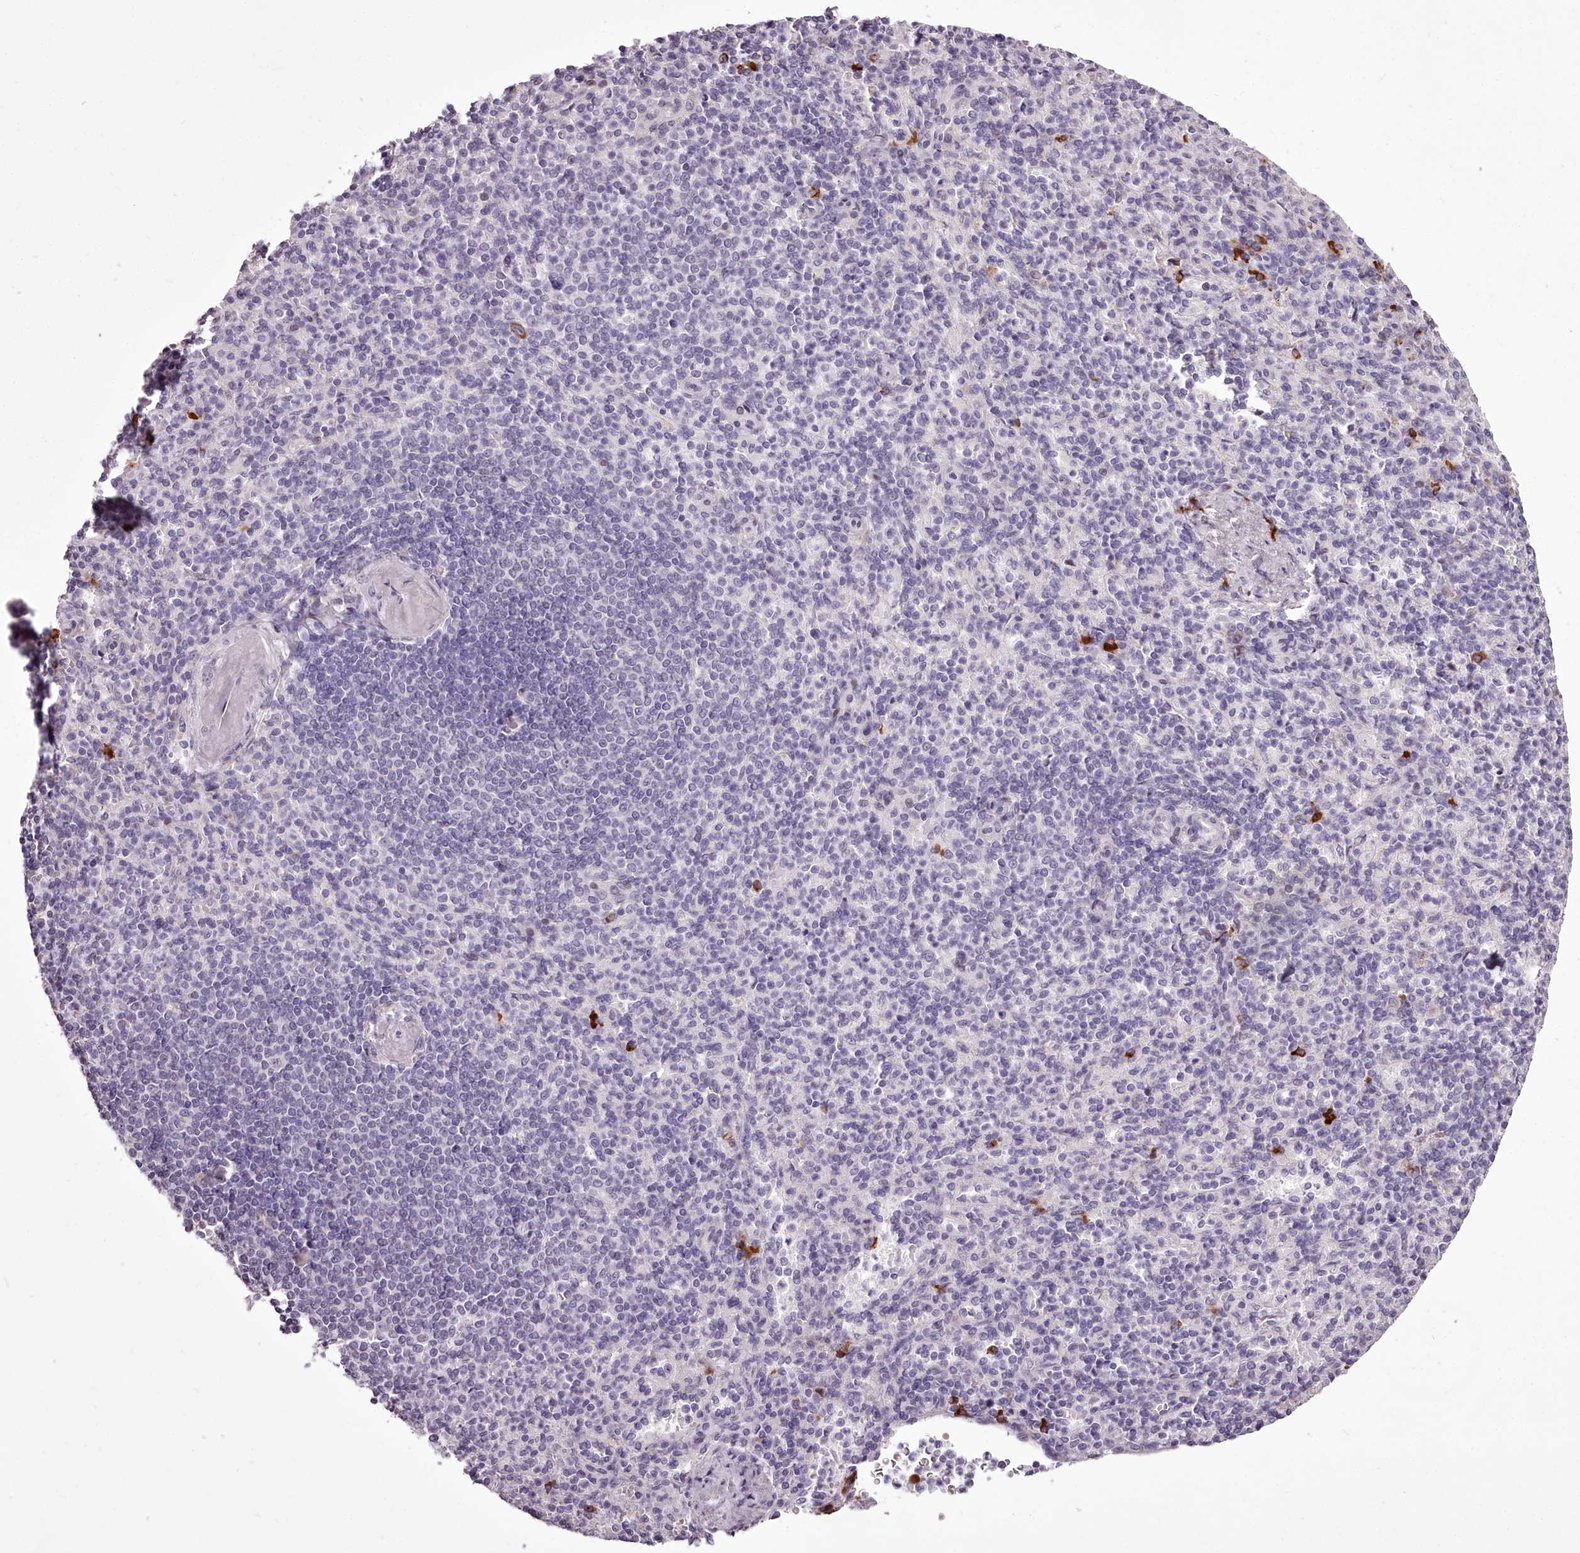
{"staining": {"intensity": "negative", "quantity": "none", "location": "none"}, "tissue": "spleen", "cell_type": "Cells in red pulp", "image_type": "normal", "snomed": [{"axis": "morphology", "description": "Normal tissue, NOS"}, {"axis": "topography", "description": "Spleen"}], "caption": "A micrograph of human spleen is negative for staining in cells in red pulp.", "gene": "C1orf56", "patient": {"sex": "female", "age": 74}}